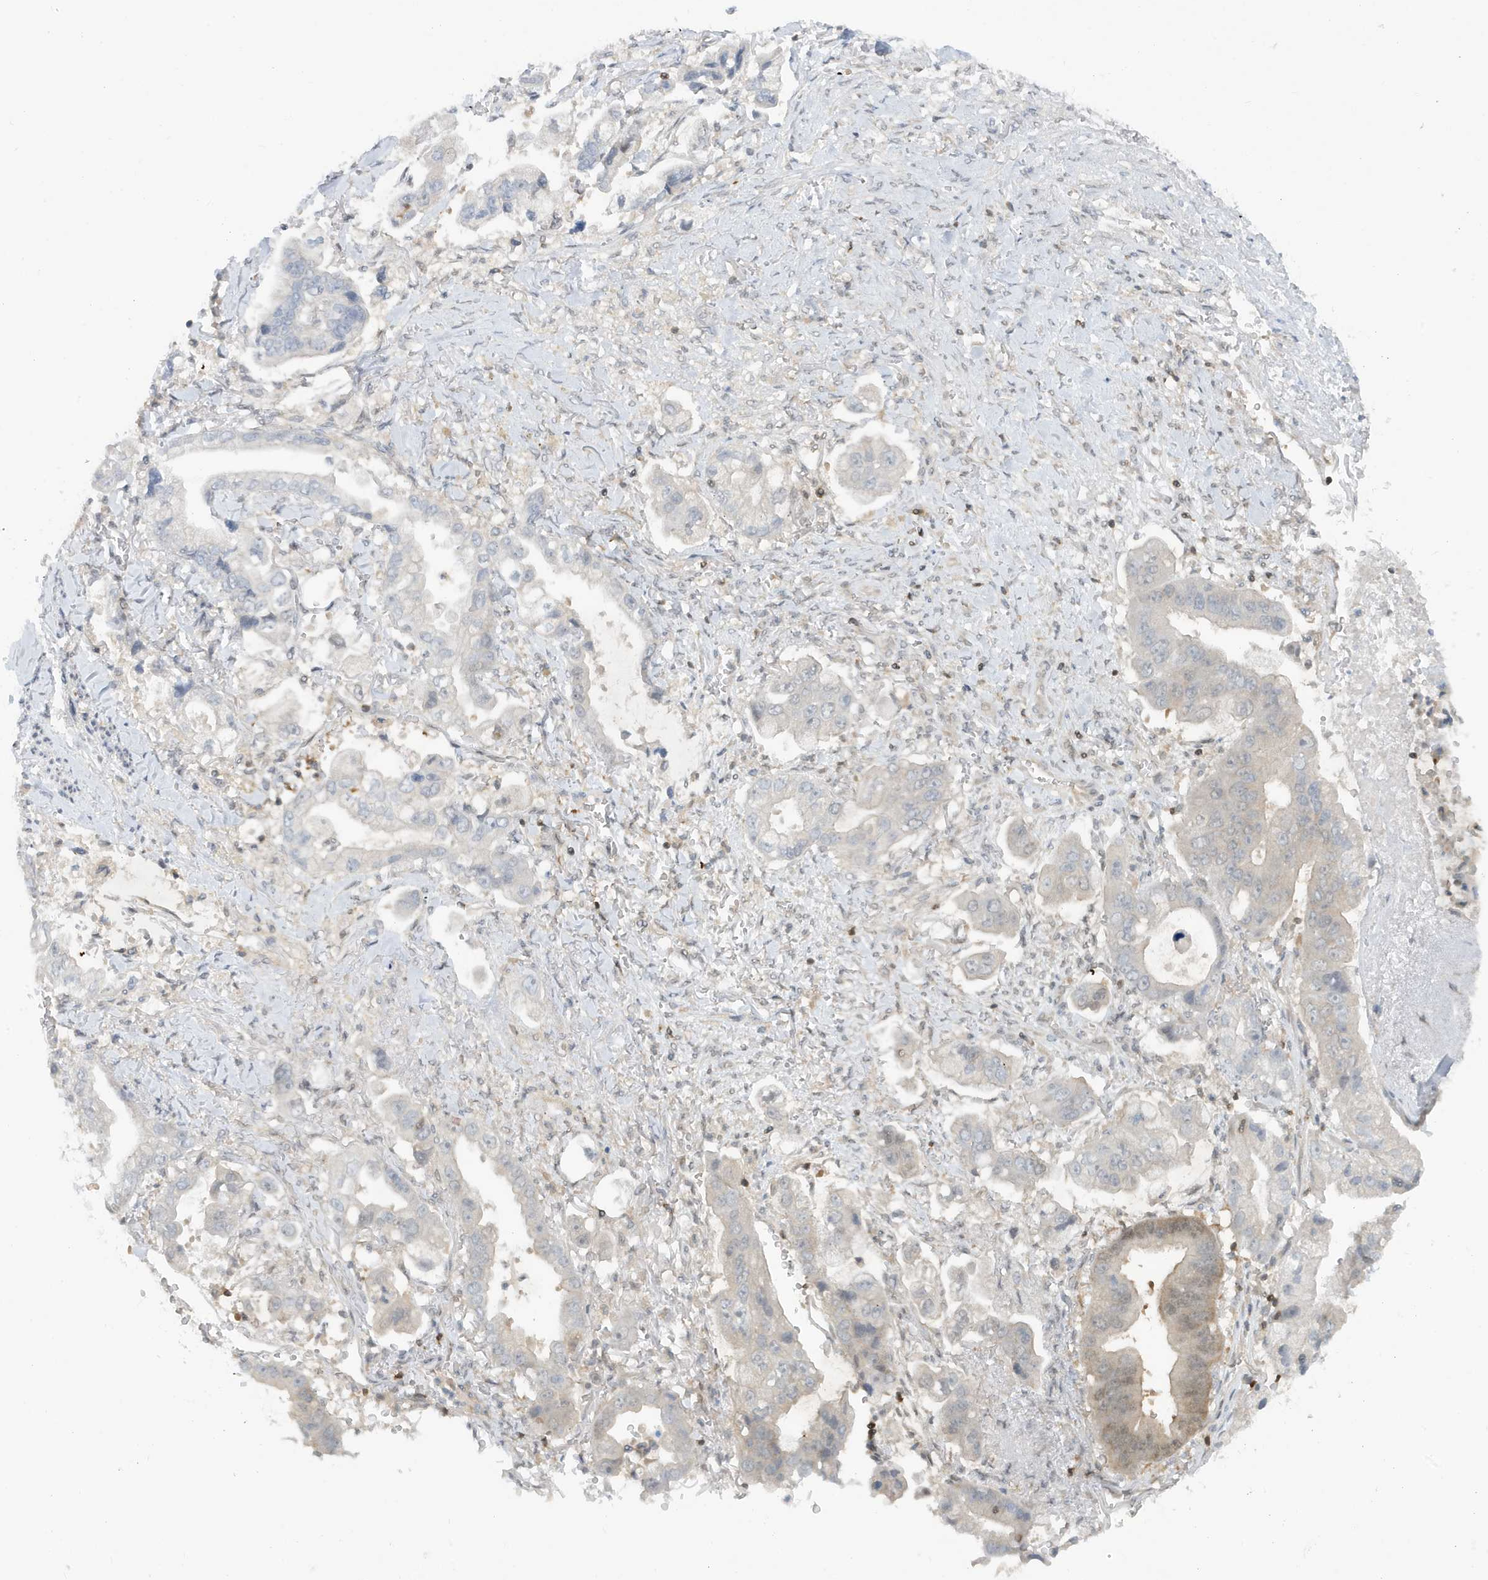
{"staining": {"intensity": "negative", "quantity": "none", "location": "none"}, "tissue": "stomach cancer", "cell_type": "Tumor cells", "image_type": "cancer", "snomed": [{"axis": "morphology", "description": "Adenocarcinoma, NOS"}, {"axis": "topography", "description": "Stomach"}], "caption": "Adenocarcinoma (stomach) stained for a protein using immunohistochemistry (IHC) exhibits no positivity tumor cells.", "gene": "OGA", "patient": {"sex": "male", "age": 62}}